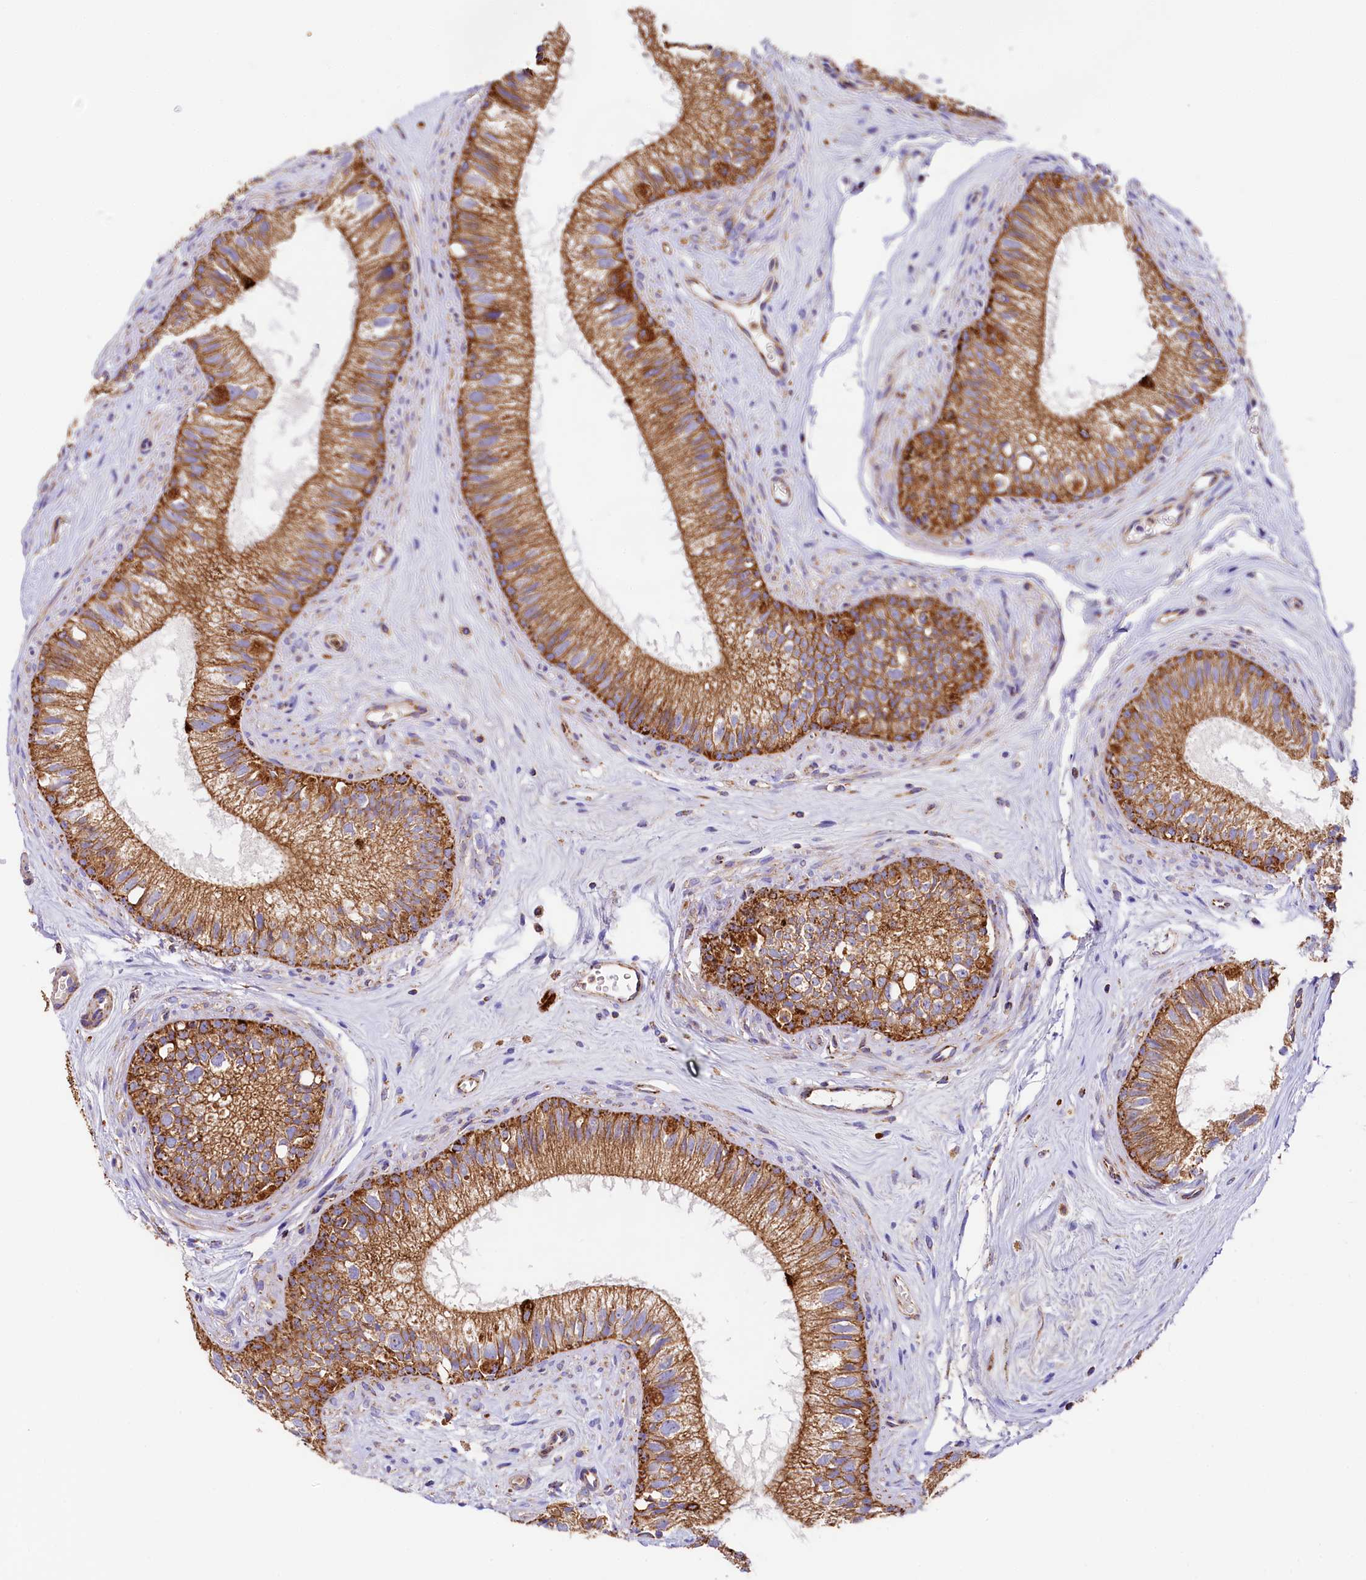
{"staining": {"intensity": "strong", "quantity": ">75%", "location": "cytoplasmic/membranous"}, "tissue": "epididymis", "cell_type": "Glandular cells", "image_type": "normal", "snomed": [{"axis": "morphology", "description": "Normal tissue, NOS"}, {"axis": "topography", "description": "Epididymis"}], "caption": "Glandular cells display high levels of strong cytoplasmic/membranous positivity in about >75% of cells in benign human epididymis.", "gene": "CLYBL", "patient": {"sex": "male", "age": 71}}